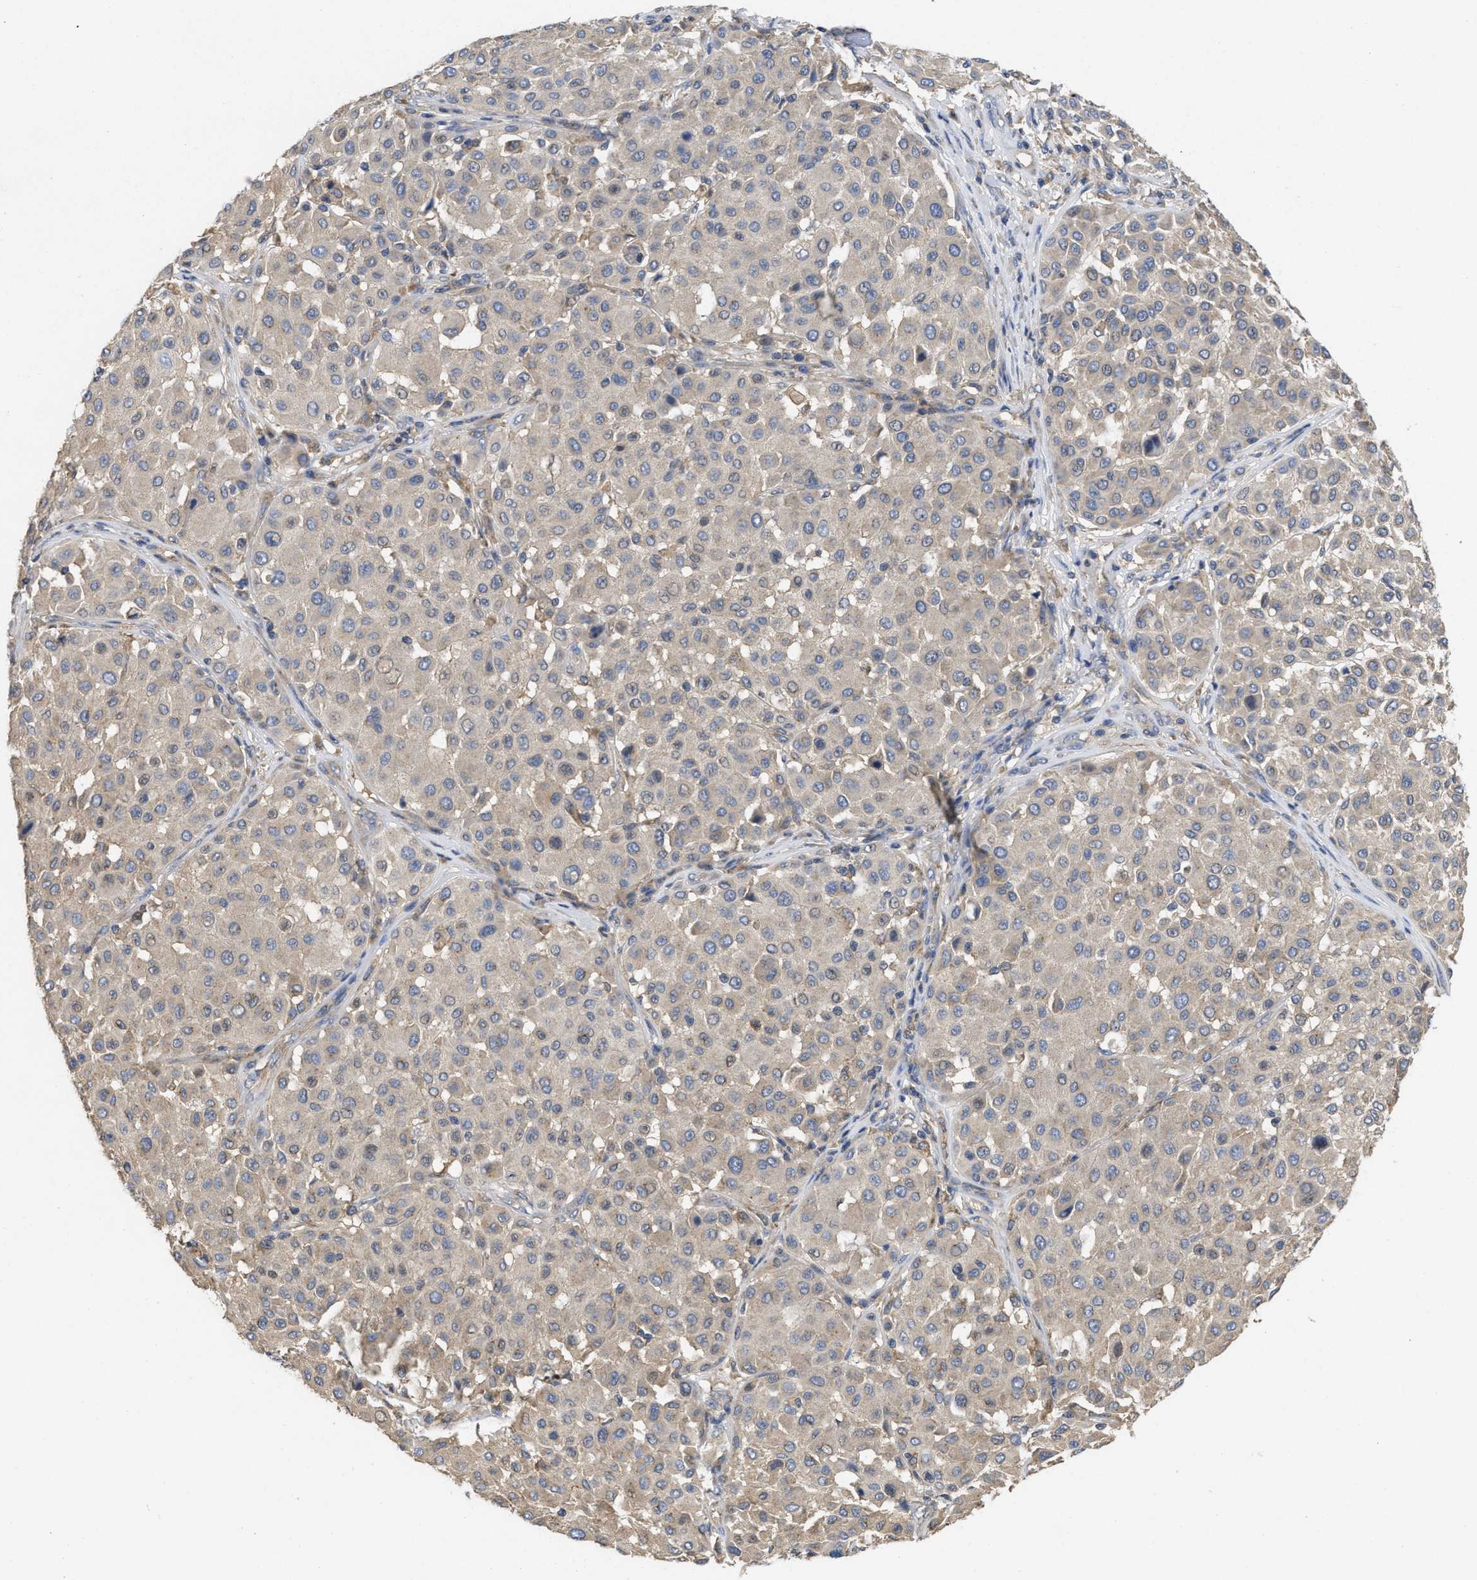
{"staining": {"intensity": "weak", "quantity": "<25%", "location": "cytoplasmic/membranous"}, "tissue": "melanoma", "cell_type": "Tumor cells", "image_type": "cancer", "snomed": [{"axis": "morphology", "description": "Malignant melanoma, Metastatic site"}, {"axis": "topography", "description": "Soft tissue"}], "caption": "Immunohistochemistry (IHC) photomicrograph of melanoma stained for a protein (brown), which exhibits no staining in tumor cells.", "gene": "RNF216", "patient": {"sex": "male", "age": 41}}